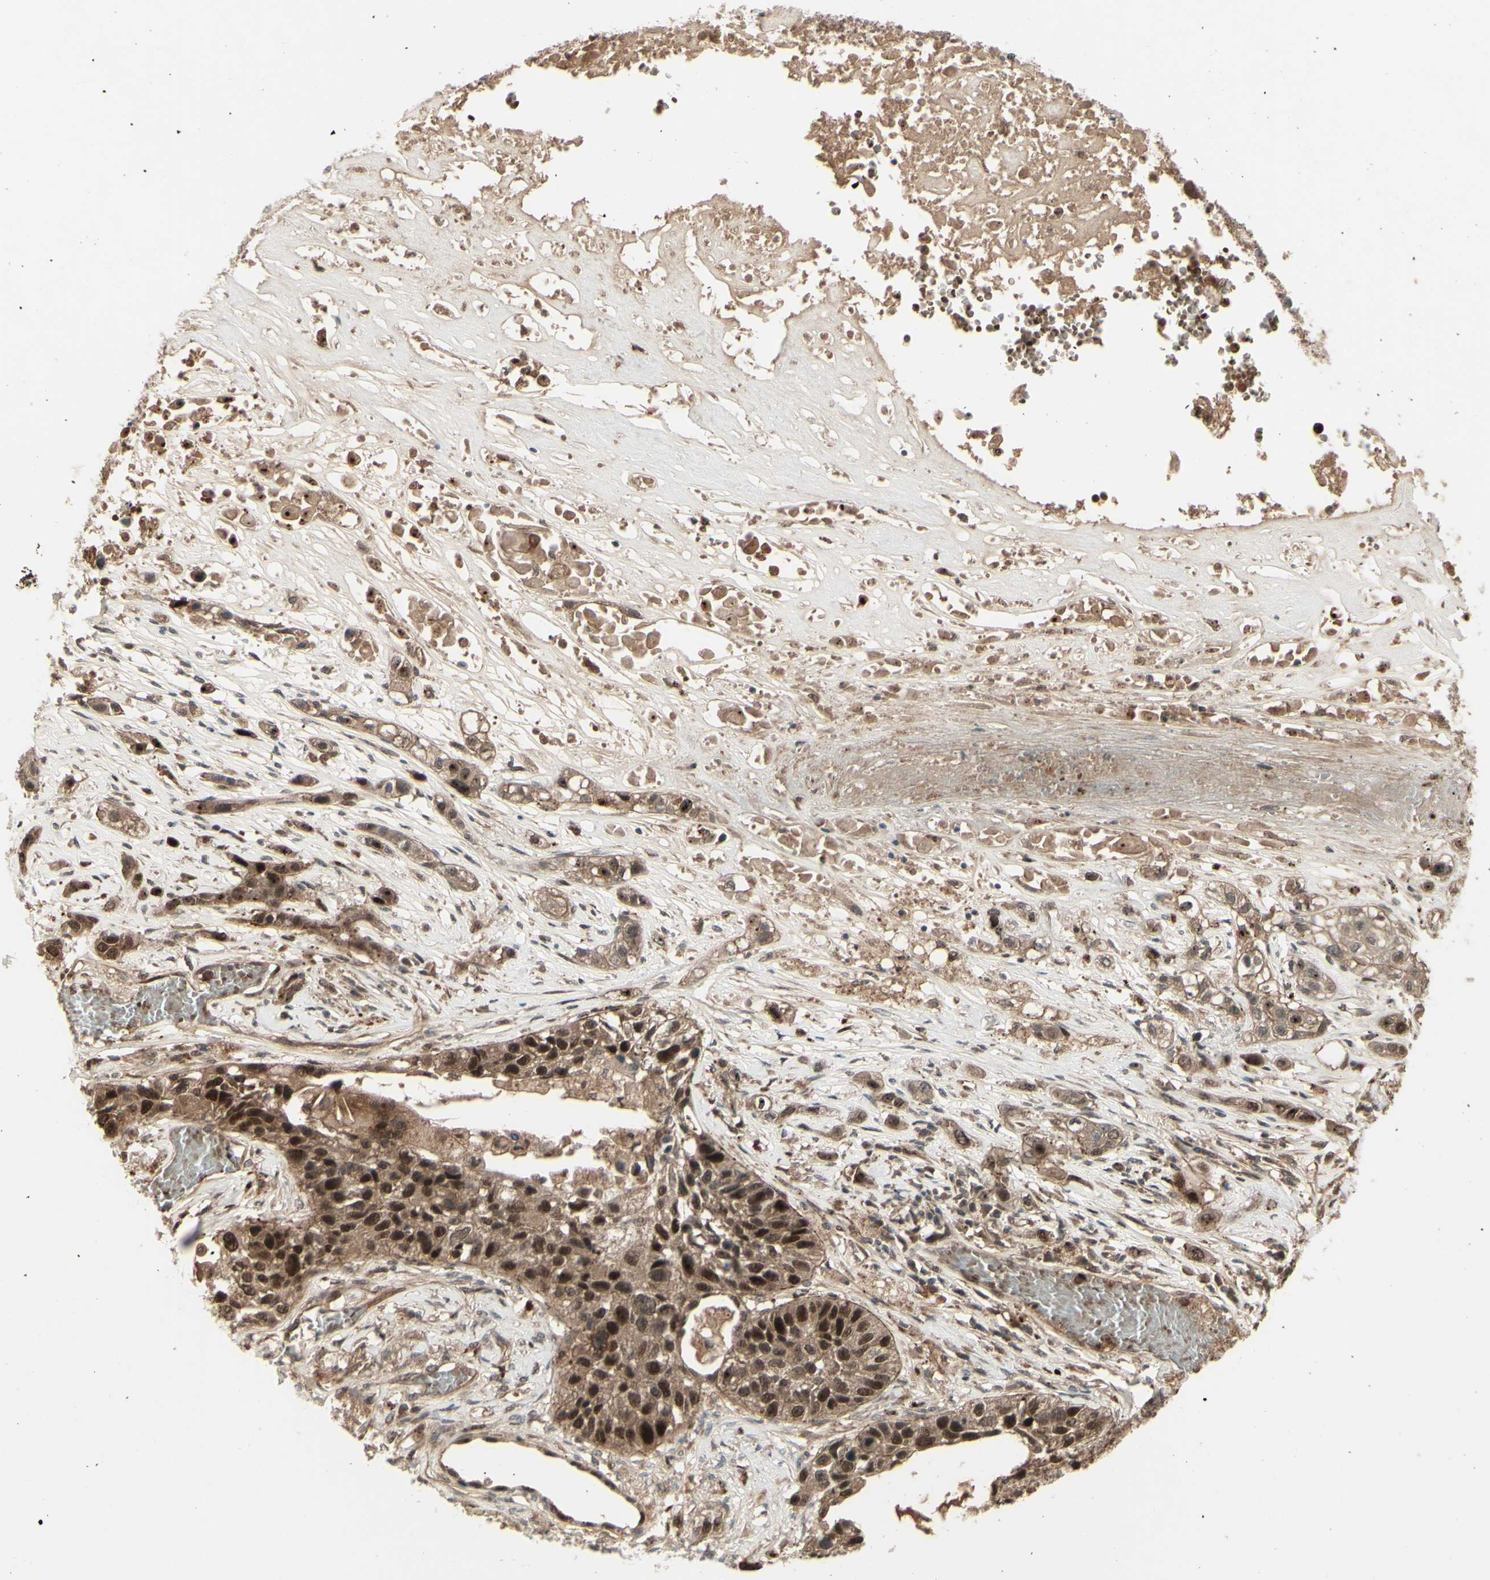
{"staining": {"intensity": "strong", "quantity": ">75%", "location": "cytoplasmic/membranous,nuclear"}, "tissue": "lung cancer", "cell_type": "Tumor cells", "image_type": "cancer", "snomed": [{"axis": "morphology", "description": "Squamous cell carcinoma, NOS"}, {"axis": "topography", "description": "Lung"}], "caption": "The histopathology image displays immunohistochemical staining of lung squamous cell carcinoma. There is strong cytoplasmic/membranous and nuclear positivity is identified in approximately >75% of tumor cells.", "gene": "MLF2", "patient": {"sex": "male", "age": 71}}